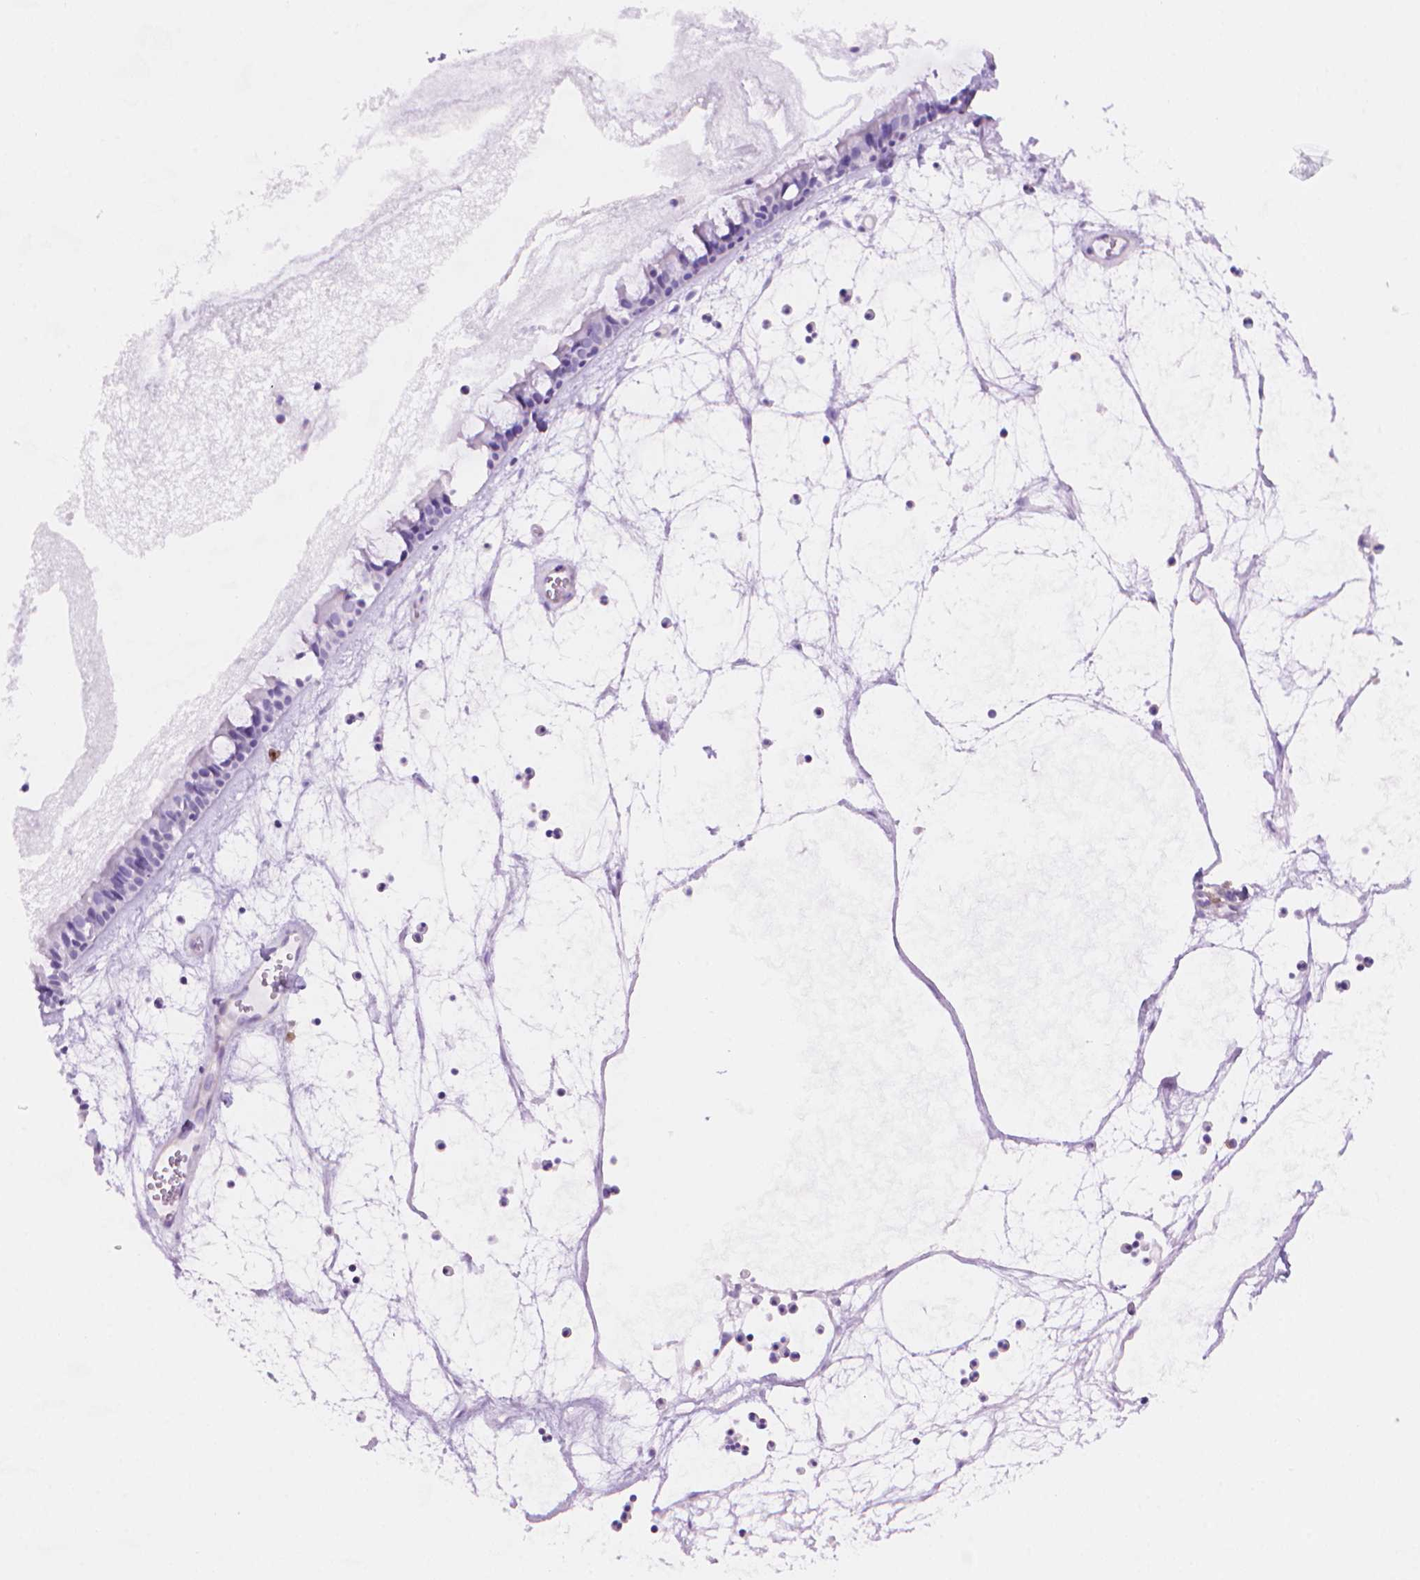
{"staining": {"intensity": "negative", "quantity": "none", "location": "none"}, "tissue": "nasopharynx", "cell_type": "Respiratory epithelial cells", "image_type": "normal", "snomed": [{"axis": "morphology", "description": "Normal tissue, NOS"}, {"axis": "topography", "description": "Nasopharynx"}], "caption": "Unremarkable nasopharynx was stained to show a protein in brown. There is no significant staining in respiratory epithelial cells. (Immunohistochemistry, brightfield microscopy, high magnification).", "gene": "TMEM184A", "patient": {"sex": "male", "age": 31}}